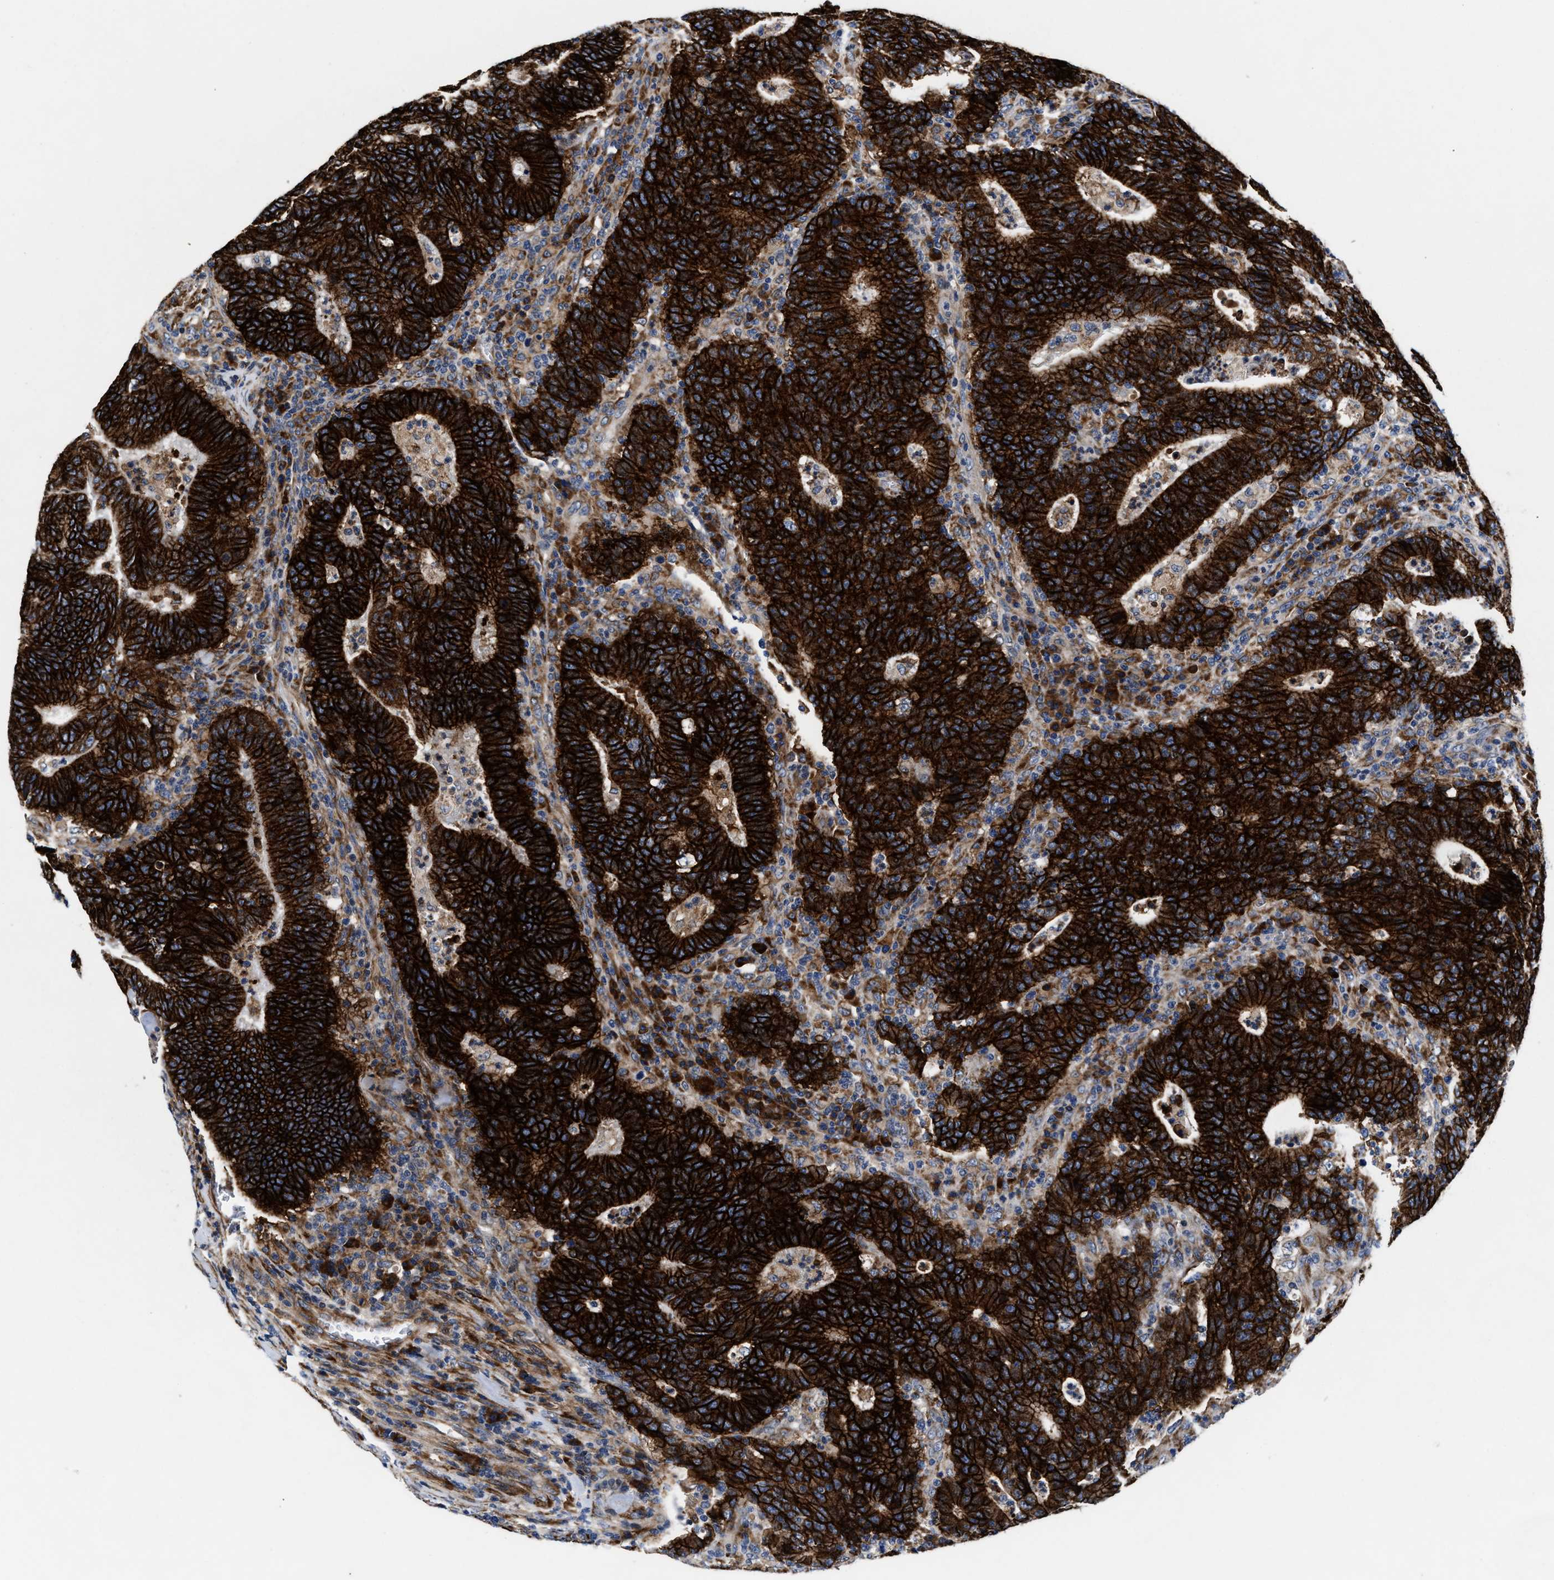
{"staining": {"intensity": "strong", "quantity": ">75%", "location": "cytoplasmic/membranous"}, "tissue": "colorectal cancer", "cell_type": "Tumor cells", "image_type": "cancer", "snomed": [{"axis": "morphology", "description": "Adenocarcinoma, NOS"}, {"axis": "topography", "description": "Colon"}], "caption": "The histopathology image exhibits a brown stain indicating the presence of a protein in the cytoplasmic/membranous of tumor cells in colorectal cancer.", "gene": "SLC12A2", "patient": {"sex": "female", "age": 75}}